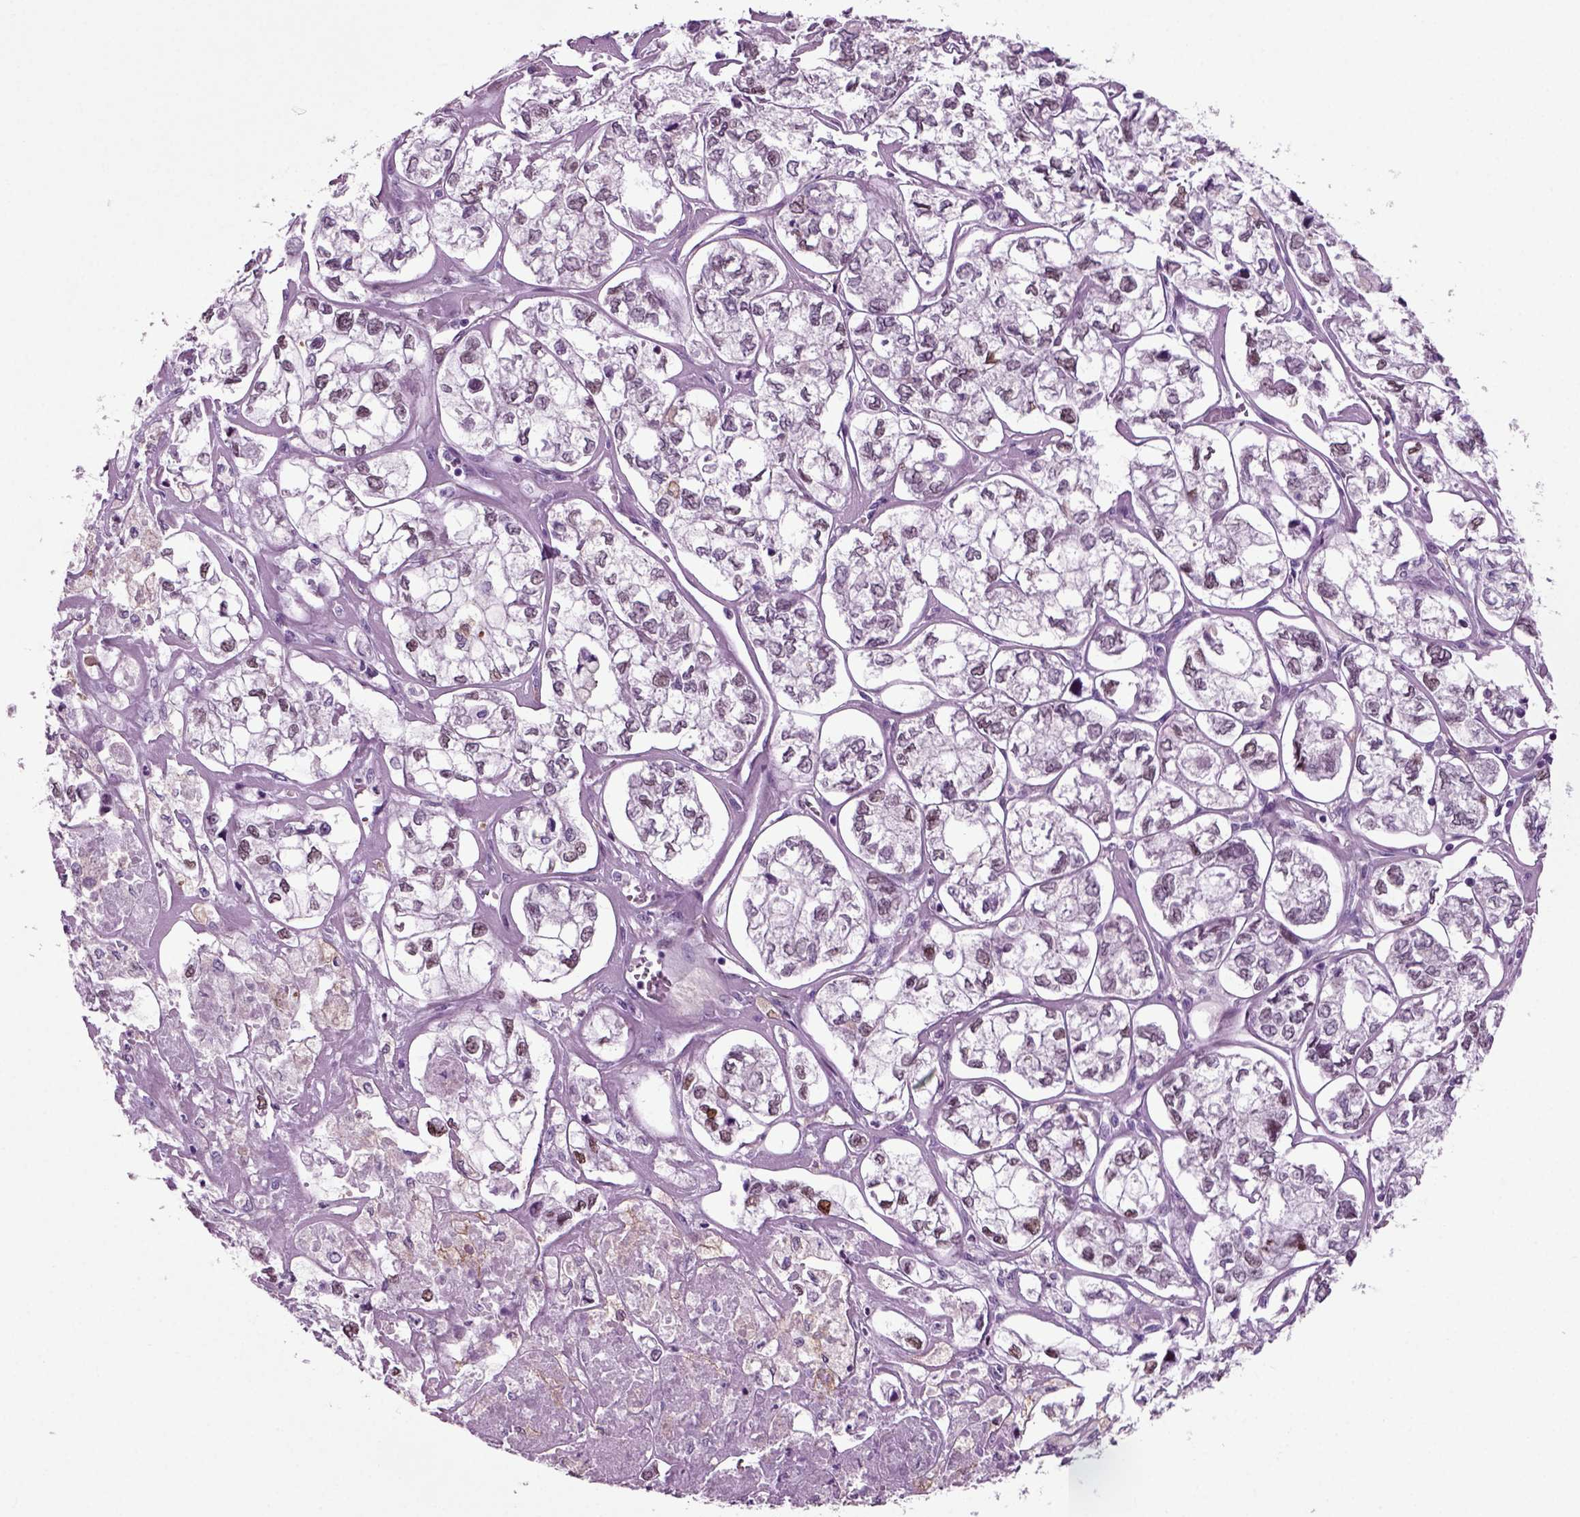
{"staining": {"intensity": "moderate", "quantity": "25%-75%", "location": "nuclear"}, "tissue": "ovarian cancer", "cell_type": "Tumor cells", "image_type": "cancer", "snomed": [{"axis": "morphology", "description": "Carcinoma, endometroid"}, {"axis": "topography", "description": "Ovary"}], "caption": "Endometroid carcinoma (ovarian) stained with a protein marker reveals moderate staining in tumor cells.", "gene": "ARID3A", "patient": {"sex": "female", "age": 64}}